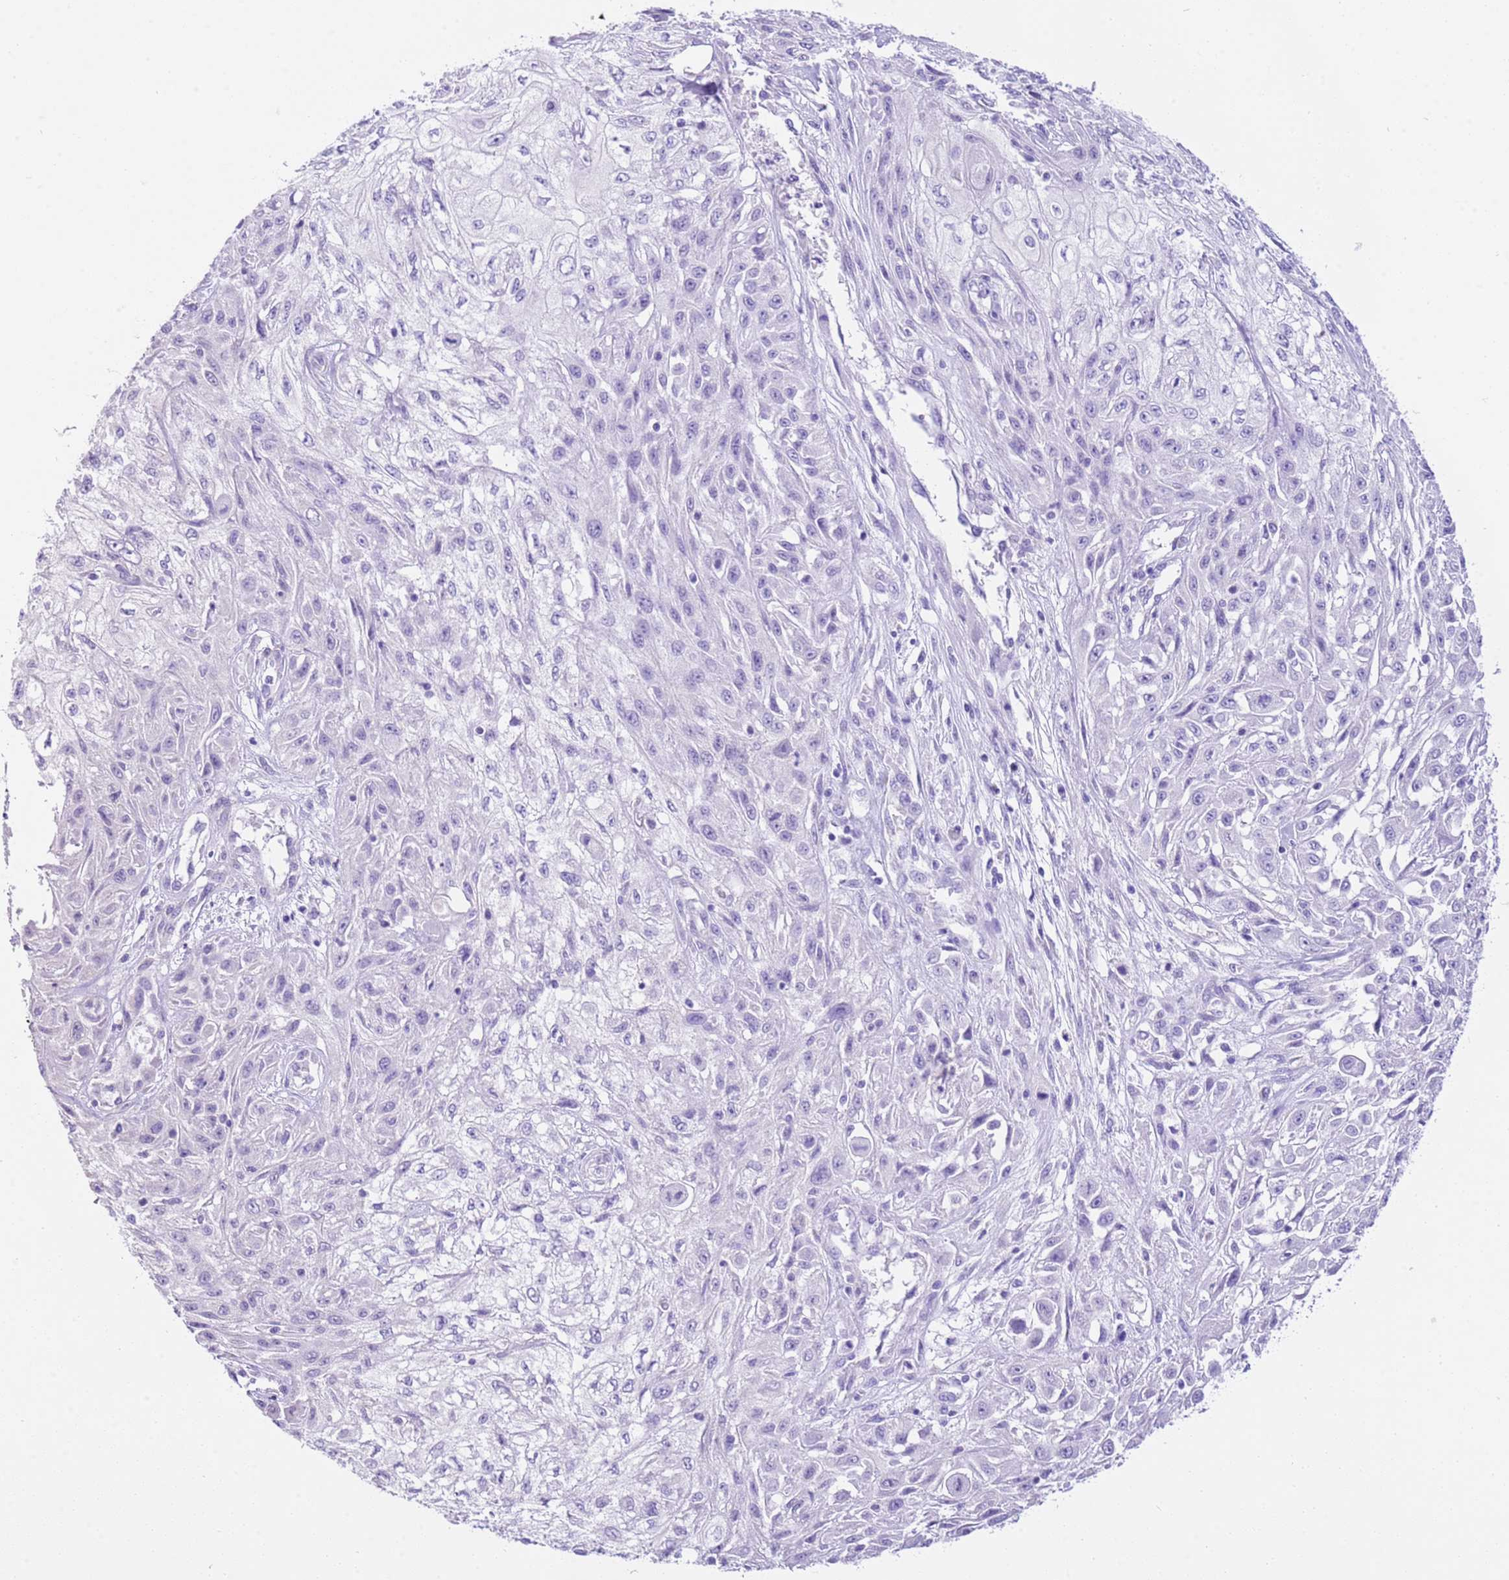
{"staining": {"intensity": "negative", "quantity": "none", "location": "none"}, "tissue": "skin cancer", "cell_type": "Tumor cells", "image_type": "cancer", "snomed": [{"axis": "morphology", "description": "Squamous cell carcinoma, NOS"}, {"axis": "morphology", "description": "Squamous cell carcinoma, metastatic, NOS"}, {"axis": "topography", "description": "Skin"}, {"axis": "topography", "description": "Lymph node"}], "caption": "This histopathology image is of skin metastatic squamous cell carcinoma stained with IHC to label a protein in brown with the nuclei are counter-stained blue. There is no positivity in tumor cells.", "gene": "CPB1", "patient": {"sex": "male", "age": 75}}